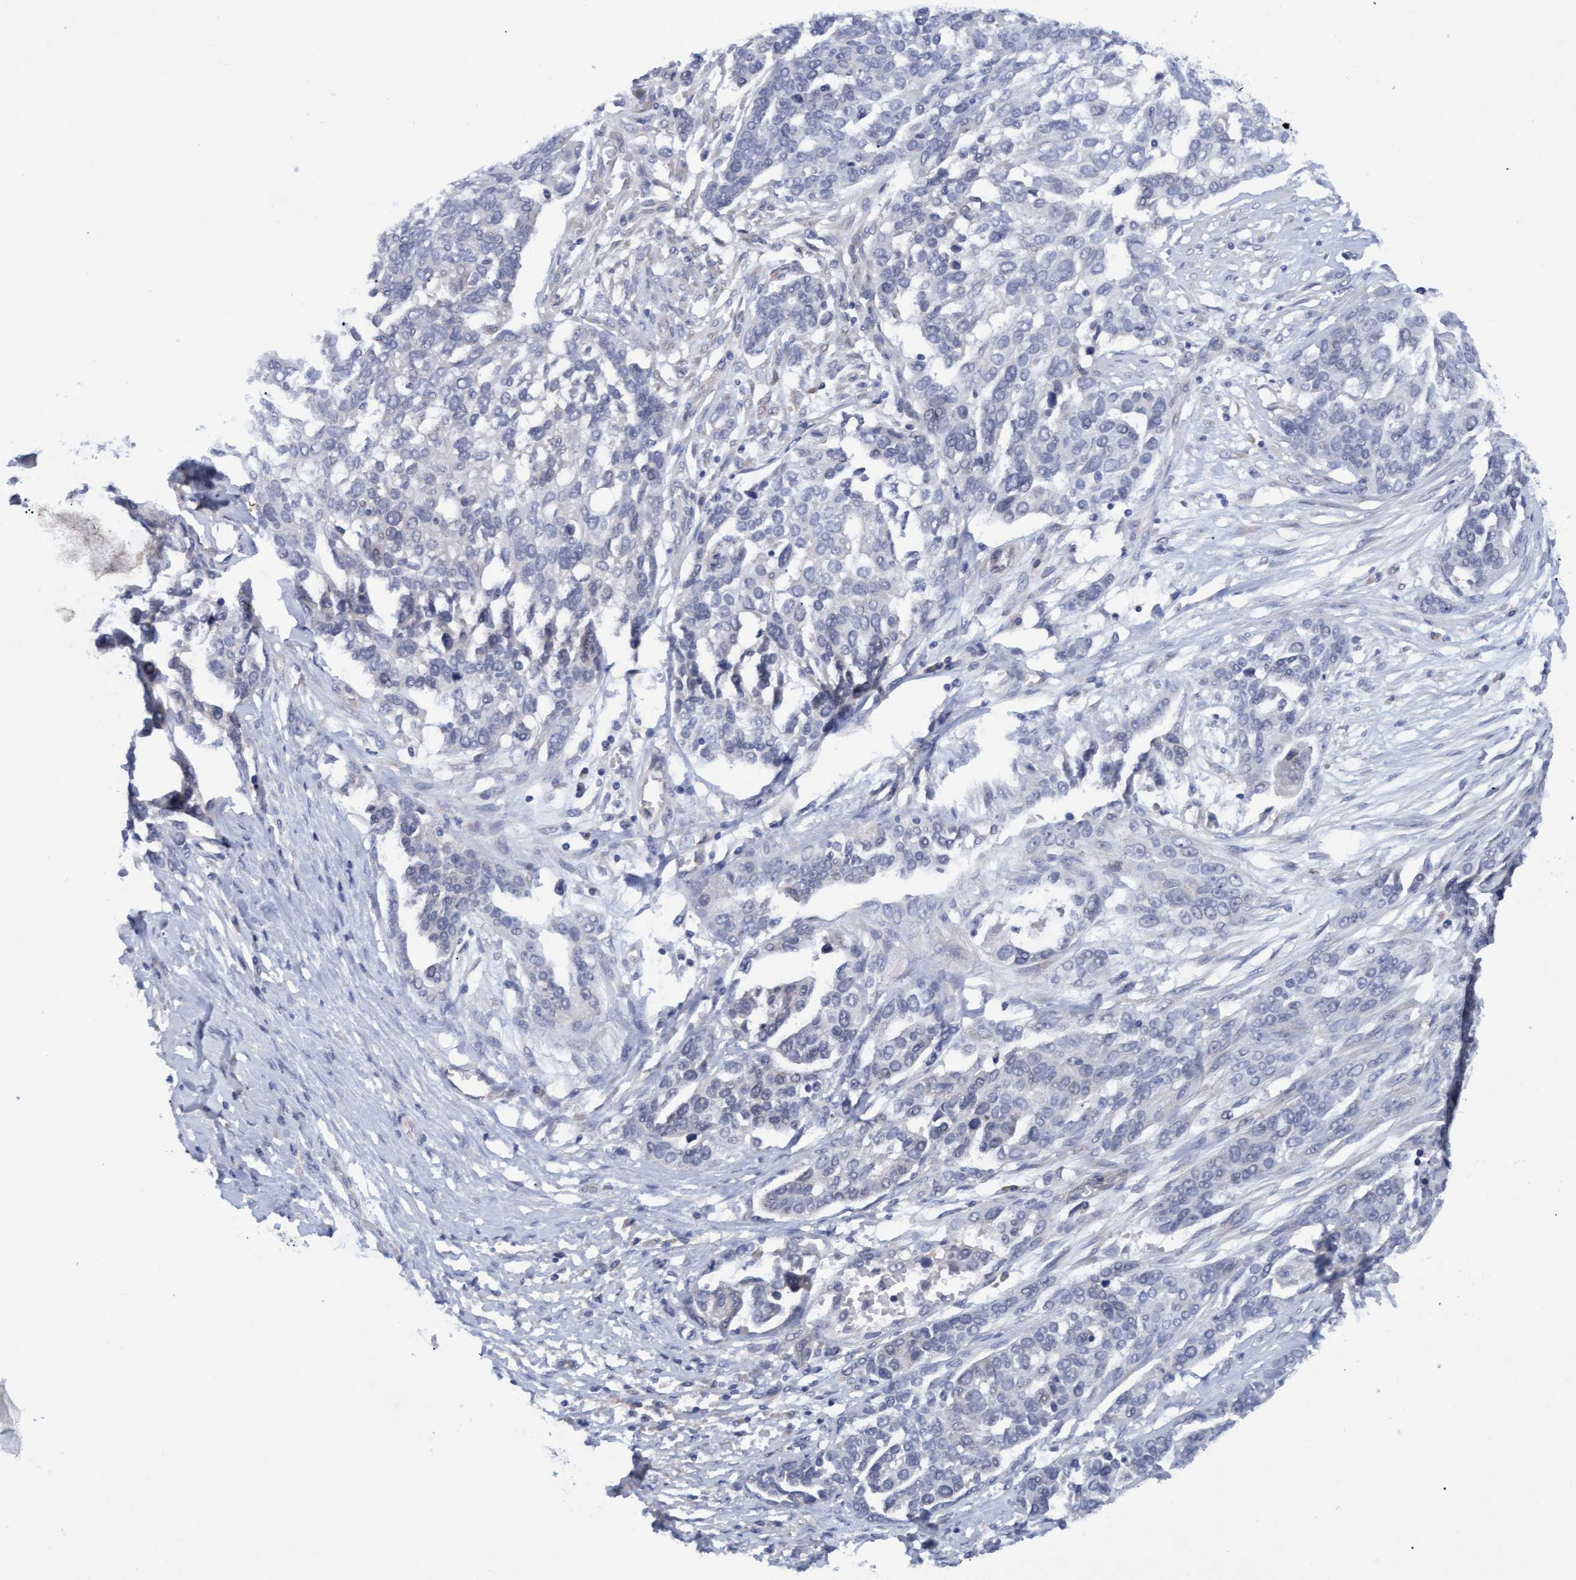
{"staining": {"intensity": "negative", "quantity": "none", "location": "none"}, "tissue": "ovarian cancer", "cell_type": "Tumor cells", "image_type": "cancer", "snomed": [{"axis": "morphology", "description": "Cystadenocarcinoma, serous, NOS"}, {"axis": "topography", "description": "Ovary"}], "caption": "This is an IHC micrograph of human serous cystadenocarcinoma (ovarian). There is no positivity in tumor cells.", "gene": "STXBP1", "patient": {"sex": "female", "age": 44}}